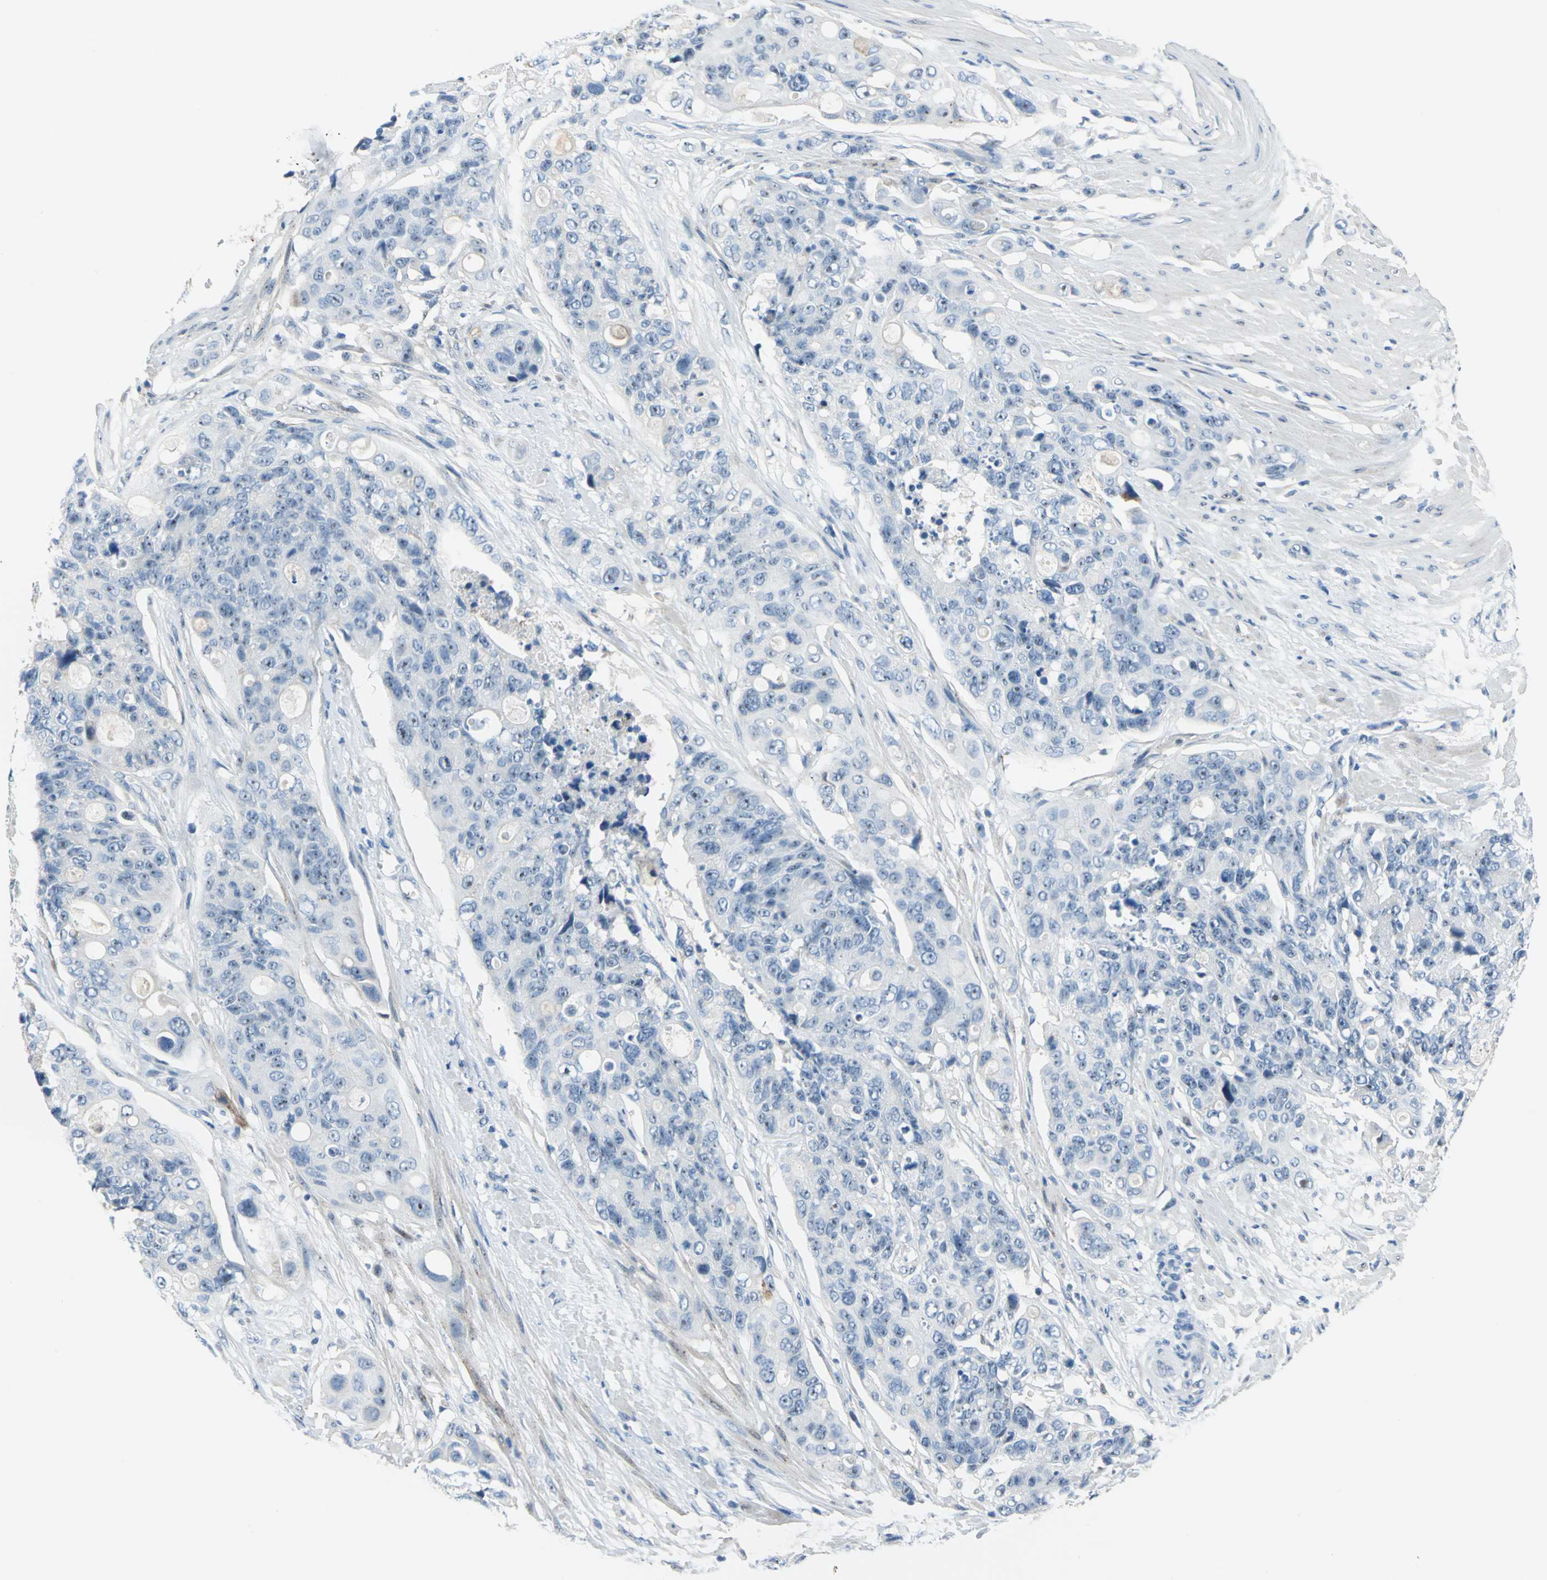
{"staining": {"intensity": "negative", "quantity": "none", "location": "none"}, "tissue": "colorectal cancer", "cell_type": "Tumor cells", "image_type": "cancer", "snomed": [{"axis": "morphology", "description": "Adenocarcinoma, NOS"}, {"axis": "topography", "description": "Colon"}], "caption": "Adenocarcinoma (colorectal) stained for a protein using immunohistochemistry shows no positivity tumor cells.", "gene": "MUC4", "patient": {"sex": "female", "age": 57}}